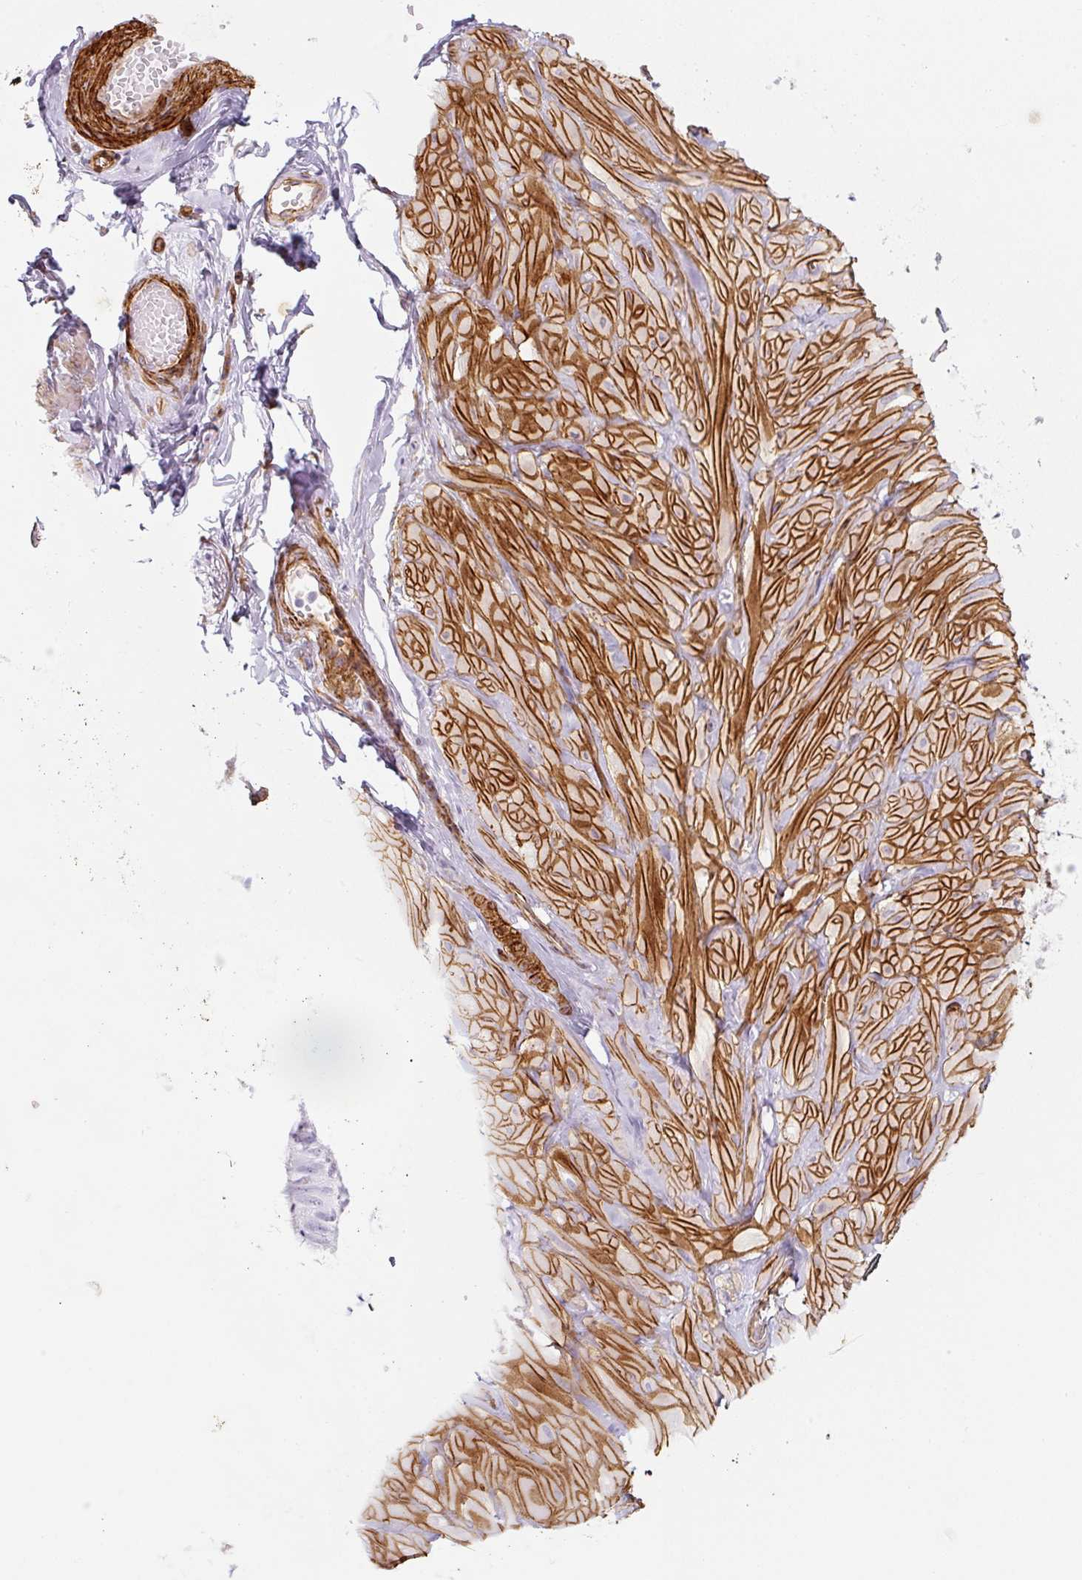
{"staining": {"intensity": "moderate", "quantity": ">75%", "location": "cytoplasmic/membranous"}, "tissue": "adipose tissue", "cell_type": "Adipocytes", "image_type": "normal", "snomed": [{"axis": "morphology", "description": "Normal tissue, NOS"}, {"axis": "topography", "description": "Soft tissue"}, {"axis": "topography", "description": "Adipose tissue"}, {"axis": "topography", "description": "Vascular tissue"}, {"axis": "topography", "description": "Peripheral nerve tissue"}], "caption": "DAB (3,3'-diaminobenzidine) immunohistochemical staining of unremarkable human adipose tissue demonstrates moderate cytoplasmic/membranous protein staining in approximately >75% of adipocytes.", "gene": "CAVIN3", "patient": {"sex": "male", "age": 29}}